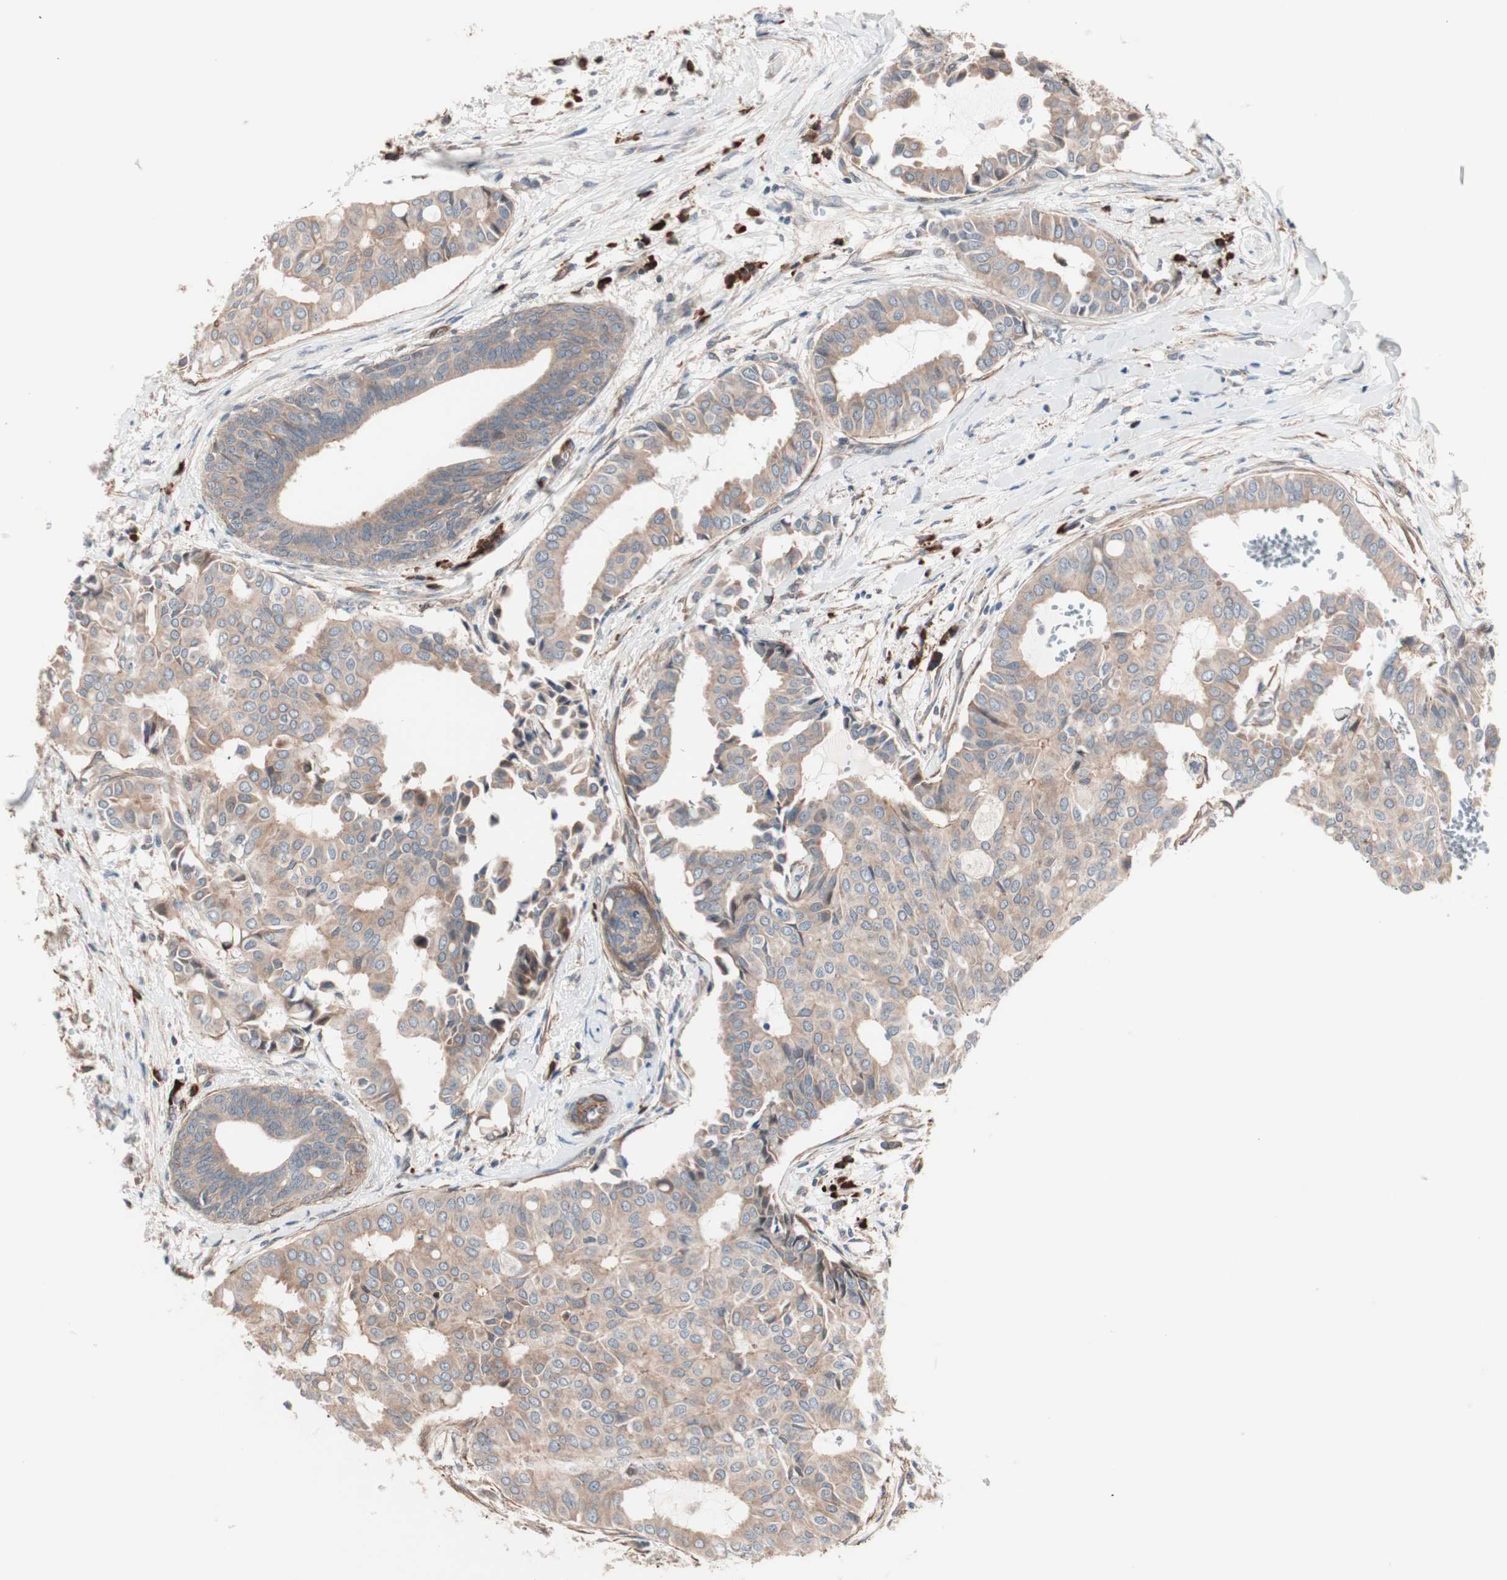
{"staining": {"intensity": "weak", "quantity": ">75%", "location": "cytoplasmic/membranous"}, "tissue": "head and neck cancer", "cell_type": "Tumor cells", "image_type": "cancer", "snomed": [{"axis": "morphology", "description": "Adenocarcinoma, NOS"}, {"axis": "topography", "description": "Salivary gland"}, {"axis": "topography", "description": "Head-Neck"}], "caption": "Head and neck cancer tissue shows weak cytoplasmic/membranous staining in approximately >75% of tumor cells, visualized by immunohistochemistry.", "gene": "ALG5", "patient": {"sex": "female", "age": 59}}